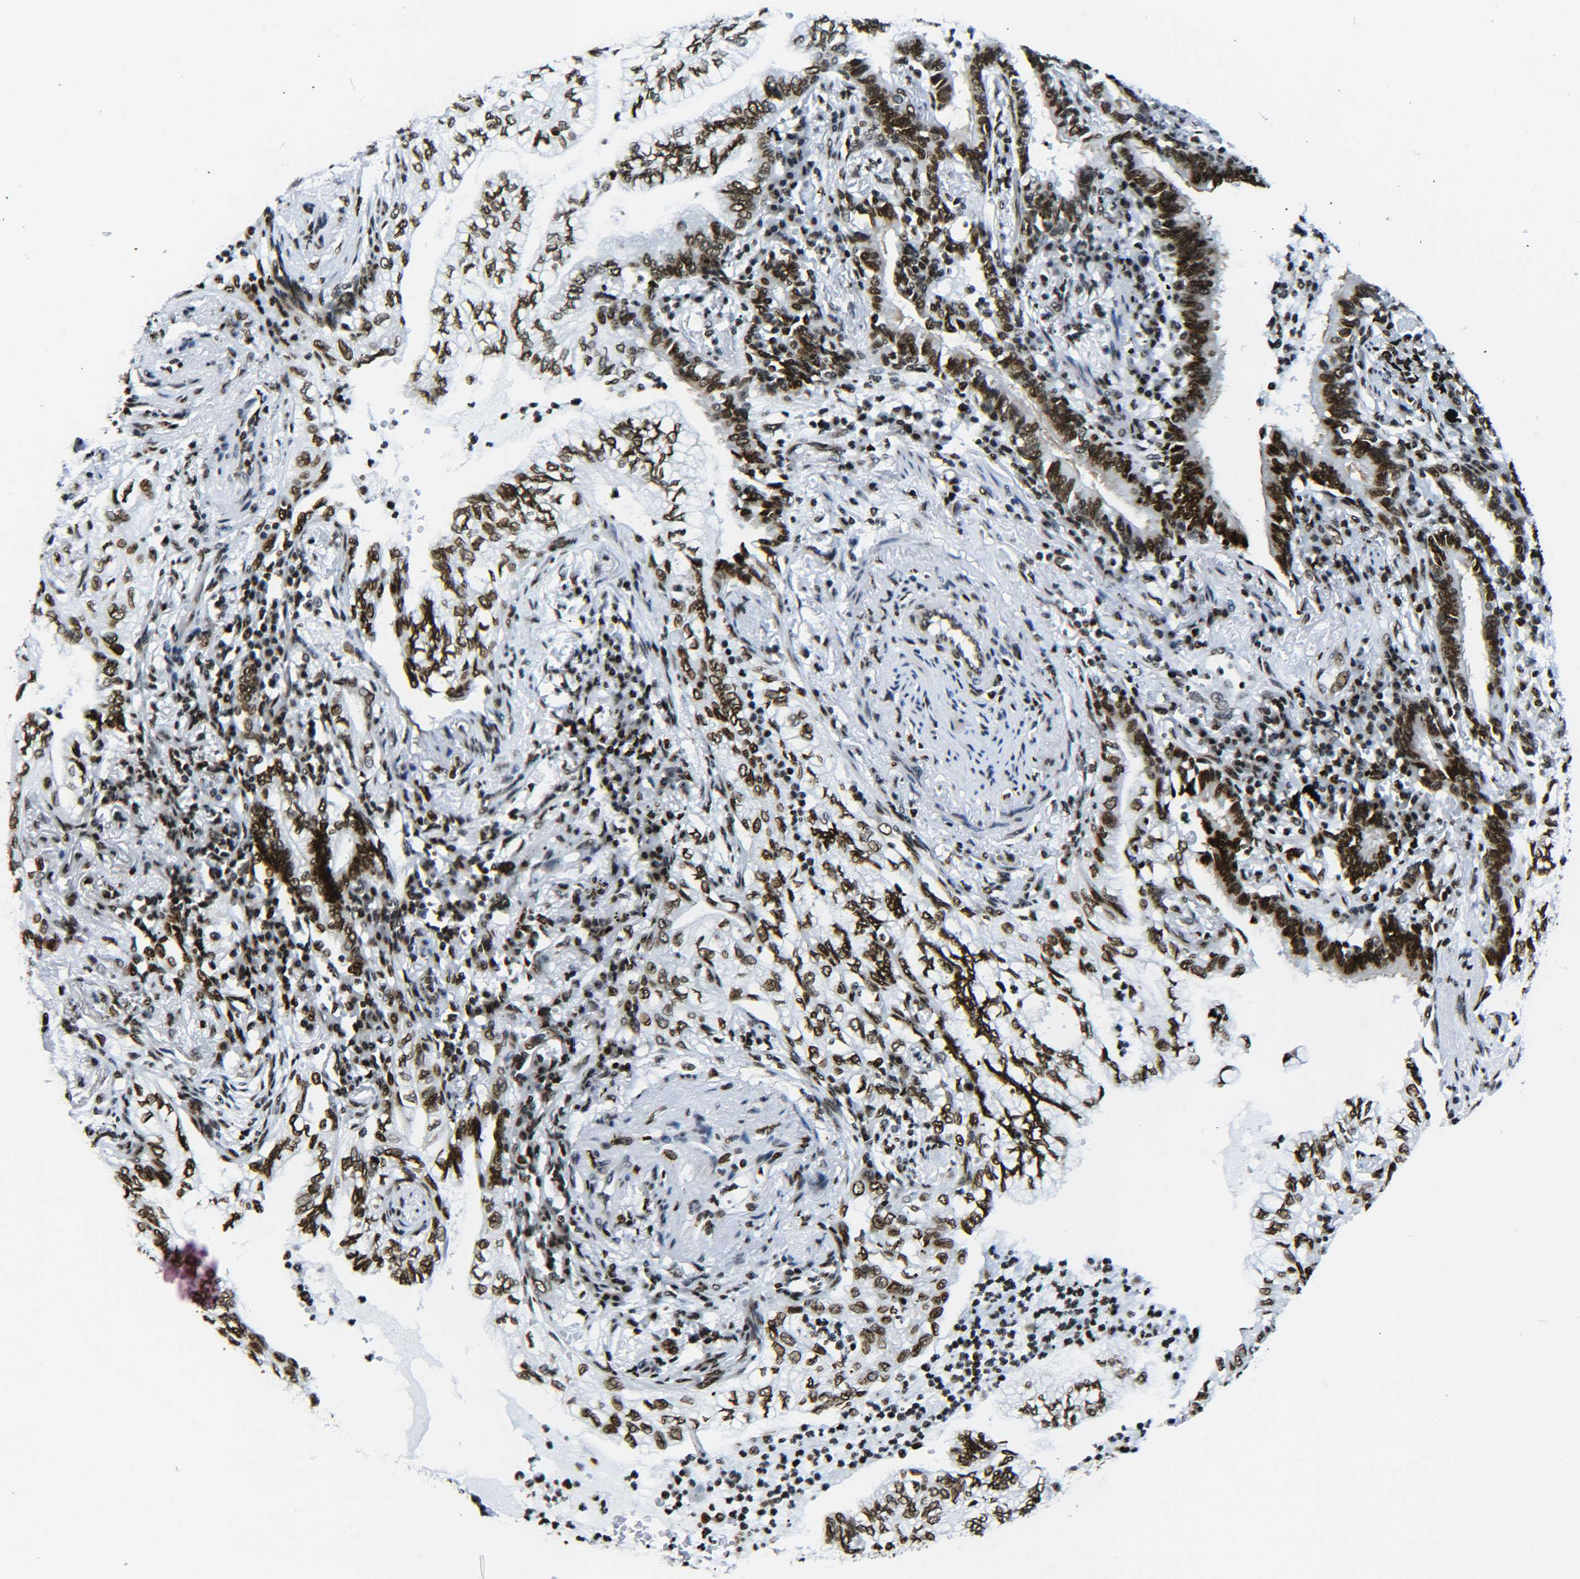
{"staining": {"intensity": "strong", "quantity": ">75%", "location": "nuclear"}, "tissue": "lung cancer", "cell_type": "Tumor cells", "image_type": "cancer", "snomed": [{"axis": "morphology", "description": "Normal tissue, NOS"}, {"axis": "morphology", "description": "Adenocarcinoma, NOS"}, {"axis": "topography", "description": "Bronchus"}, {"axis": "topography", "description": "Lung"}], "caption": "Strong nuclear expression is present in about >75% of tumor cells in adenocarcinoma (lung).", "gene": "H2AX", "patient": {"sex": "female", "age": 70}}